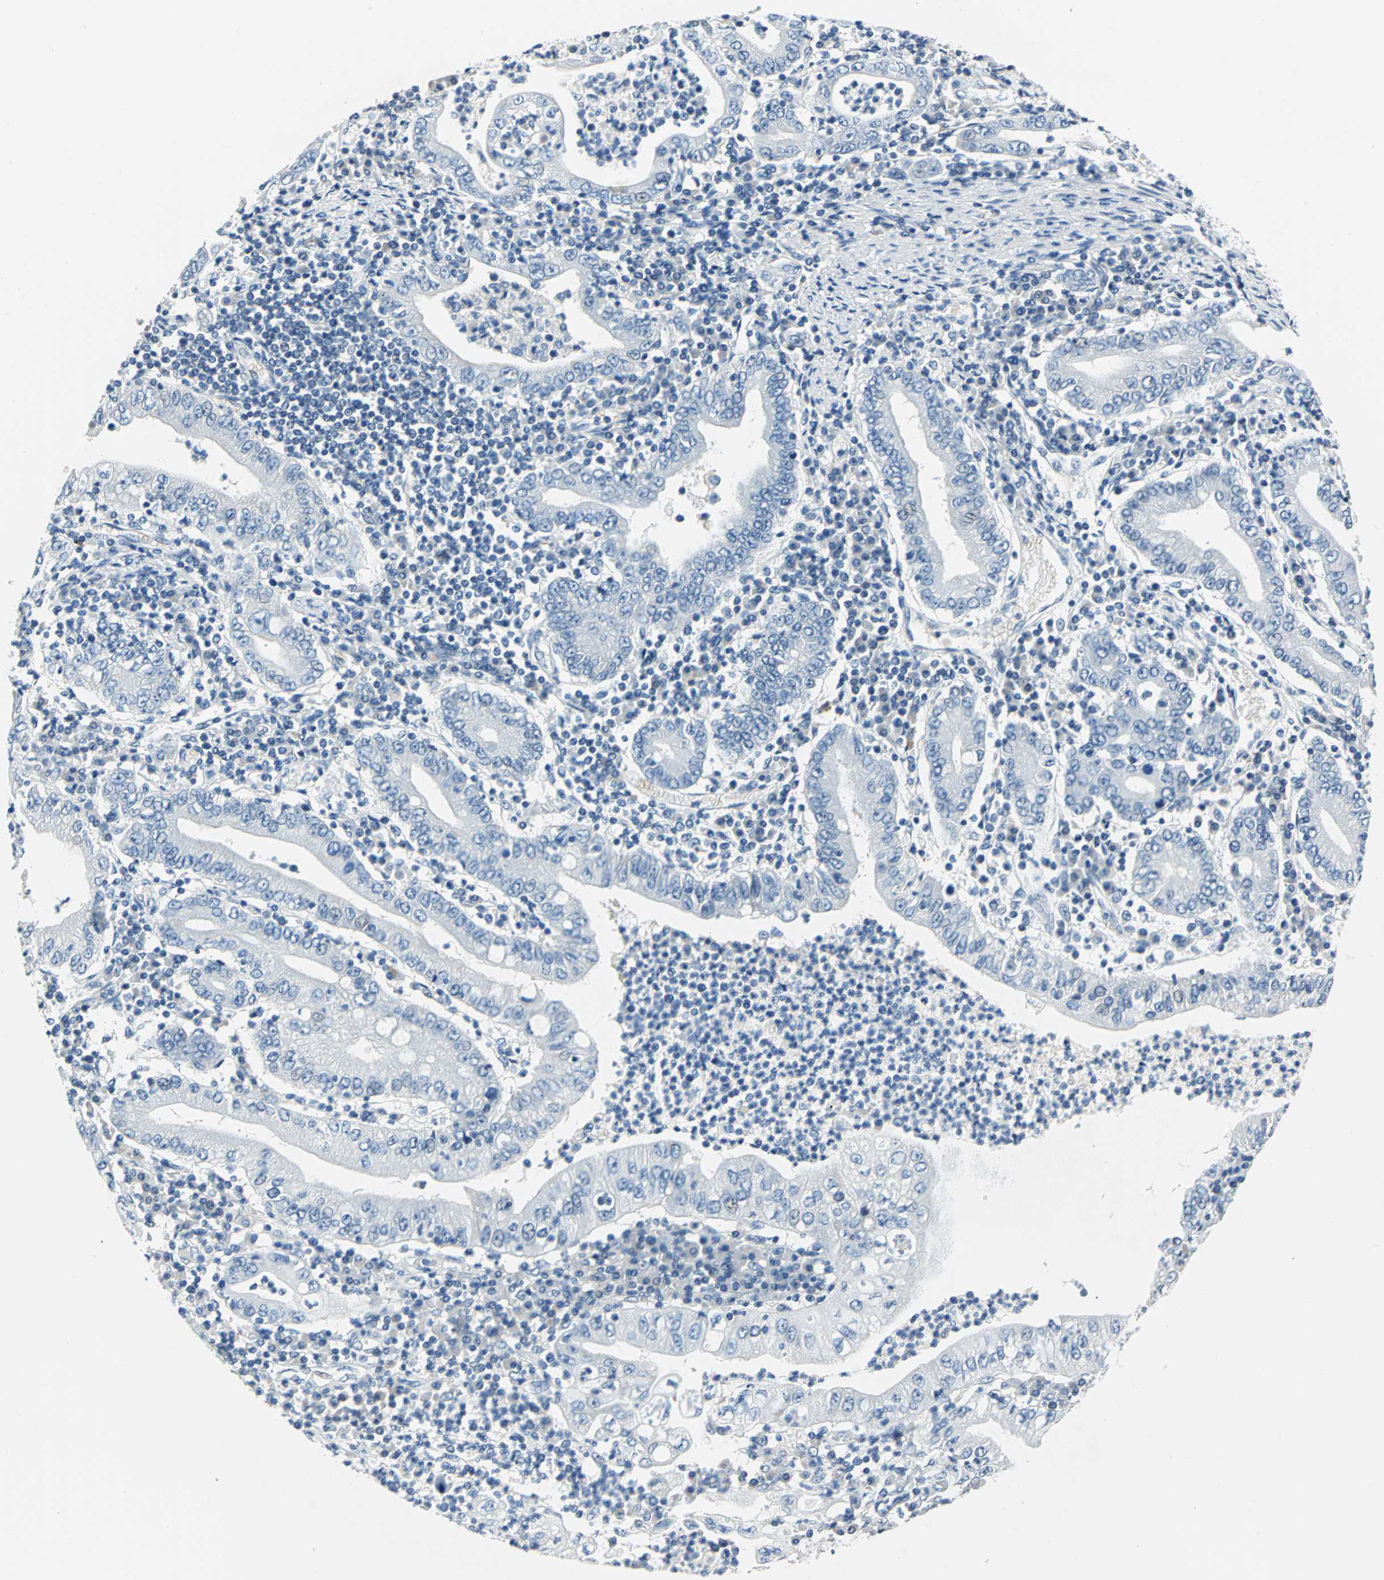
{"staining": {"intensity": "negative", "quantity": "none", "location": "none"}, "tissue": "stomach cancer", "cell_type": "Tumor cells", "image_type": "cancer", "snomed": [{"axis": "morphology", "description": "Normal tissue, NOS"}, {"axis": "morphology", "description": "Adenocarcinoma, NOS"}, {"axis": "topography", "description": "Esophagus"}, {"axis": "topography", "description": "Stomach, upper"}, {"axis": "topography", "description": "Peripheral nerve tissue"}], "caption": "Immunohistochemical staining of human stomach adenocarcinoma demonstrates no significant expression in tumor cells. The staining was performed using DAB (3,3'-diaminobenzidine) to visualize the protein expression in brown, while the nuclei were stained in blue with hematoxylin (Magnification: 20x).", "gene": "RAD17", "patient": {"sex": "male", "age": 62}}